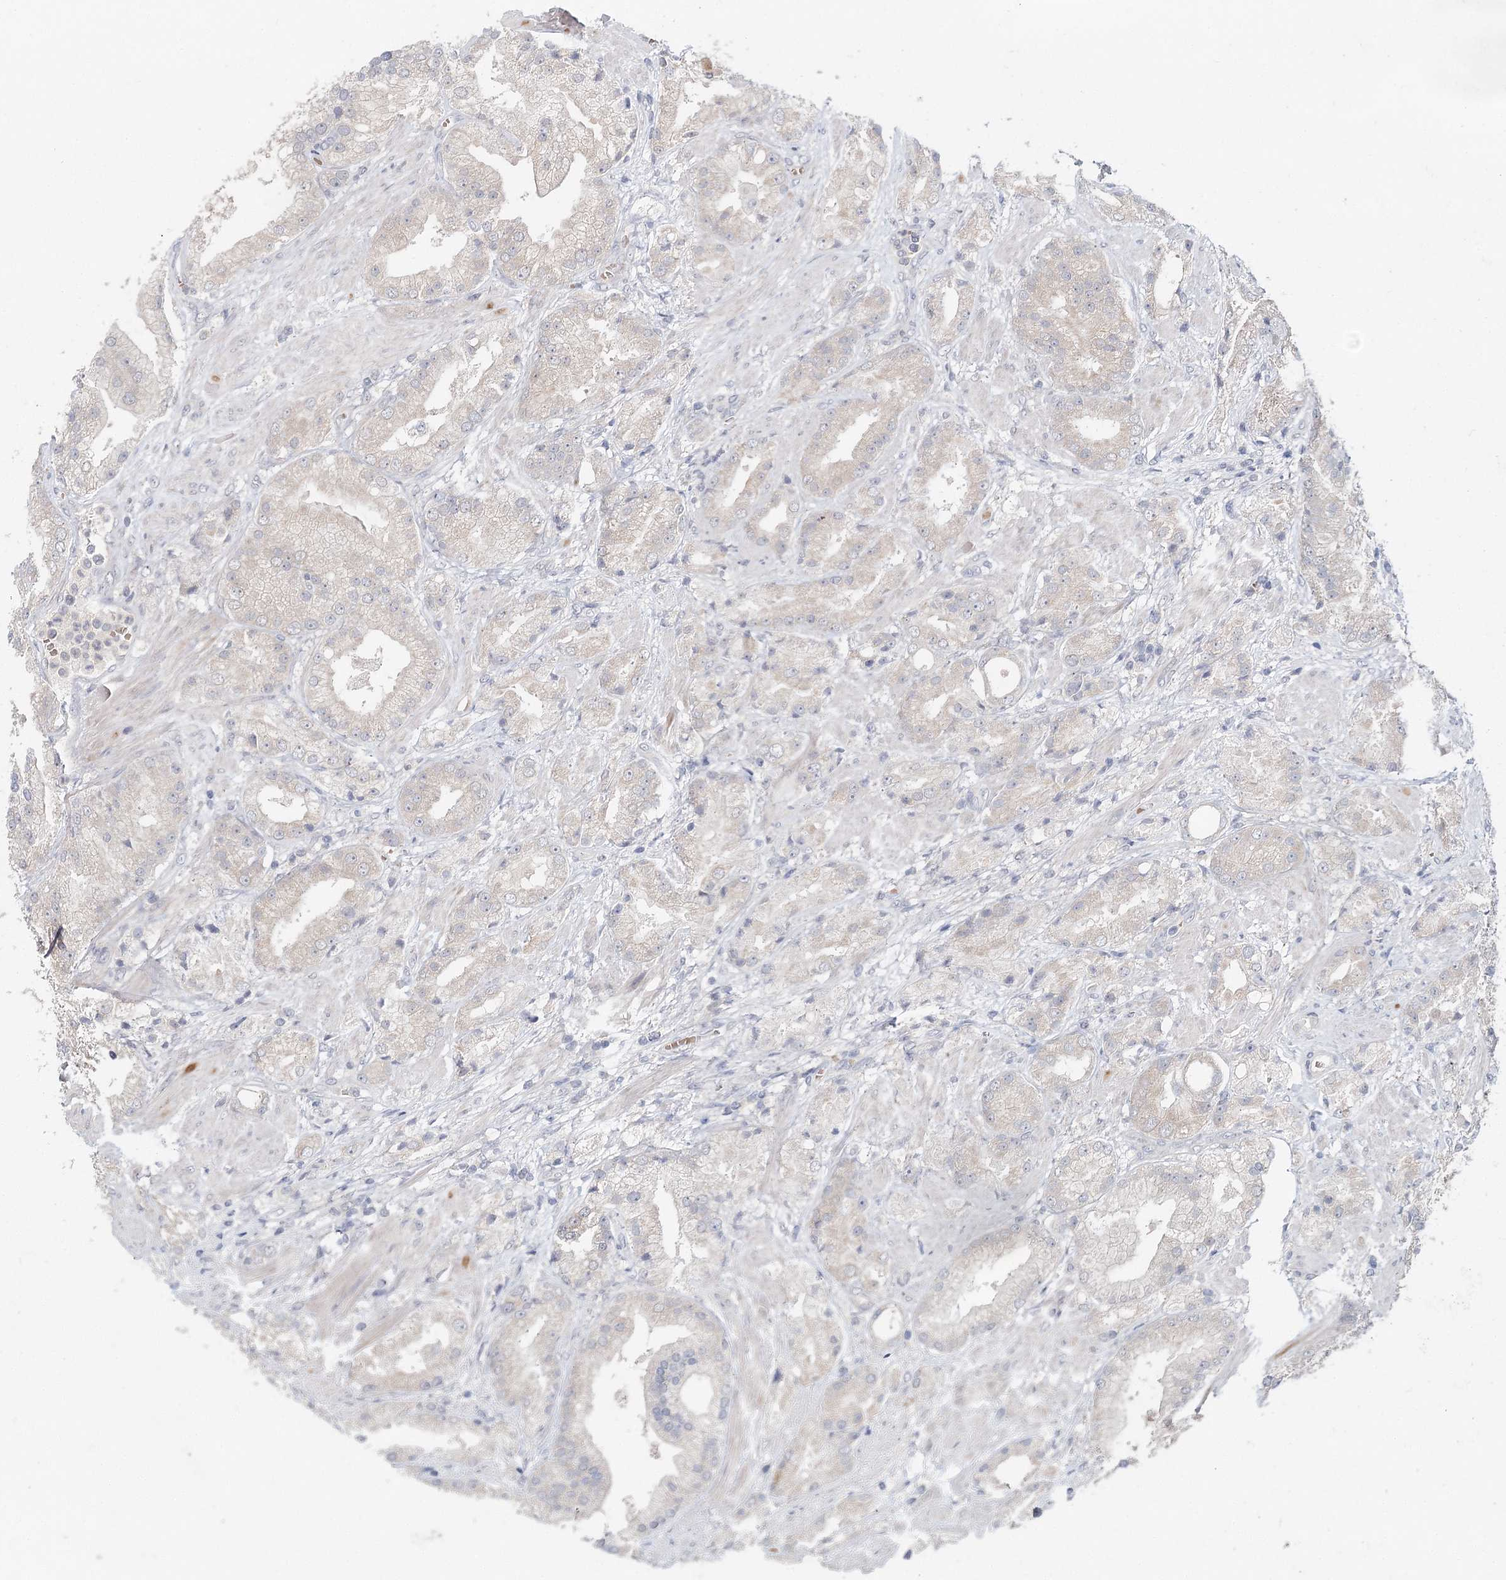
{"staining": {"intensity": "negative", "quantity": "none", "location": "none"}, "tissue": "prostate cancer", "cell_type": "Tumor cells", "image_type": "cancer", "snomed": [{"axis": "morphology", "description": "Adenocarcinoma, Low grade"}, {"axis": "topography", "description": "Prostate"}], "caption": "Protein analysis of prostate cancer (adenocarcinoma (low-grade)) reveals no significant staining in tumor cells.", "gene": "FBXO7", "patient": {"sex": "male", "age": 67}}